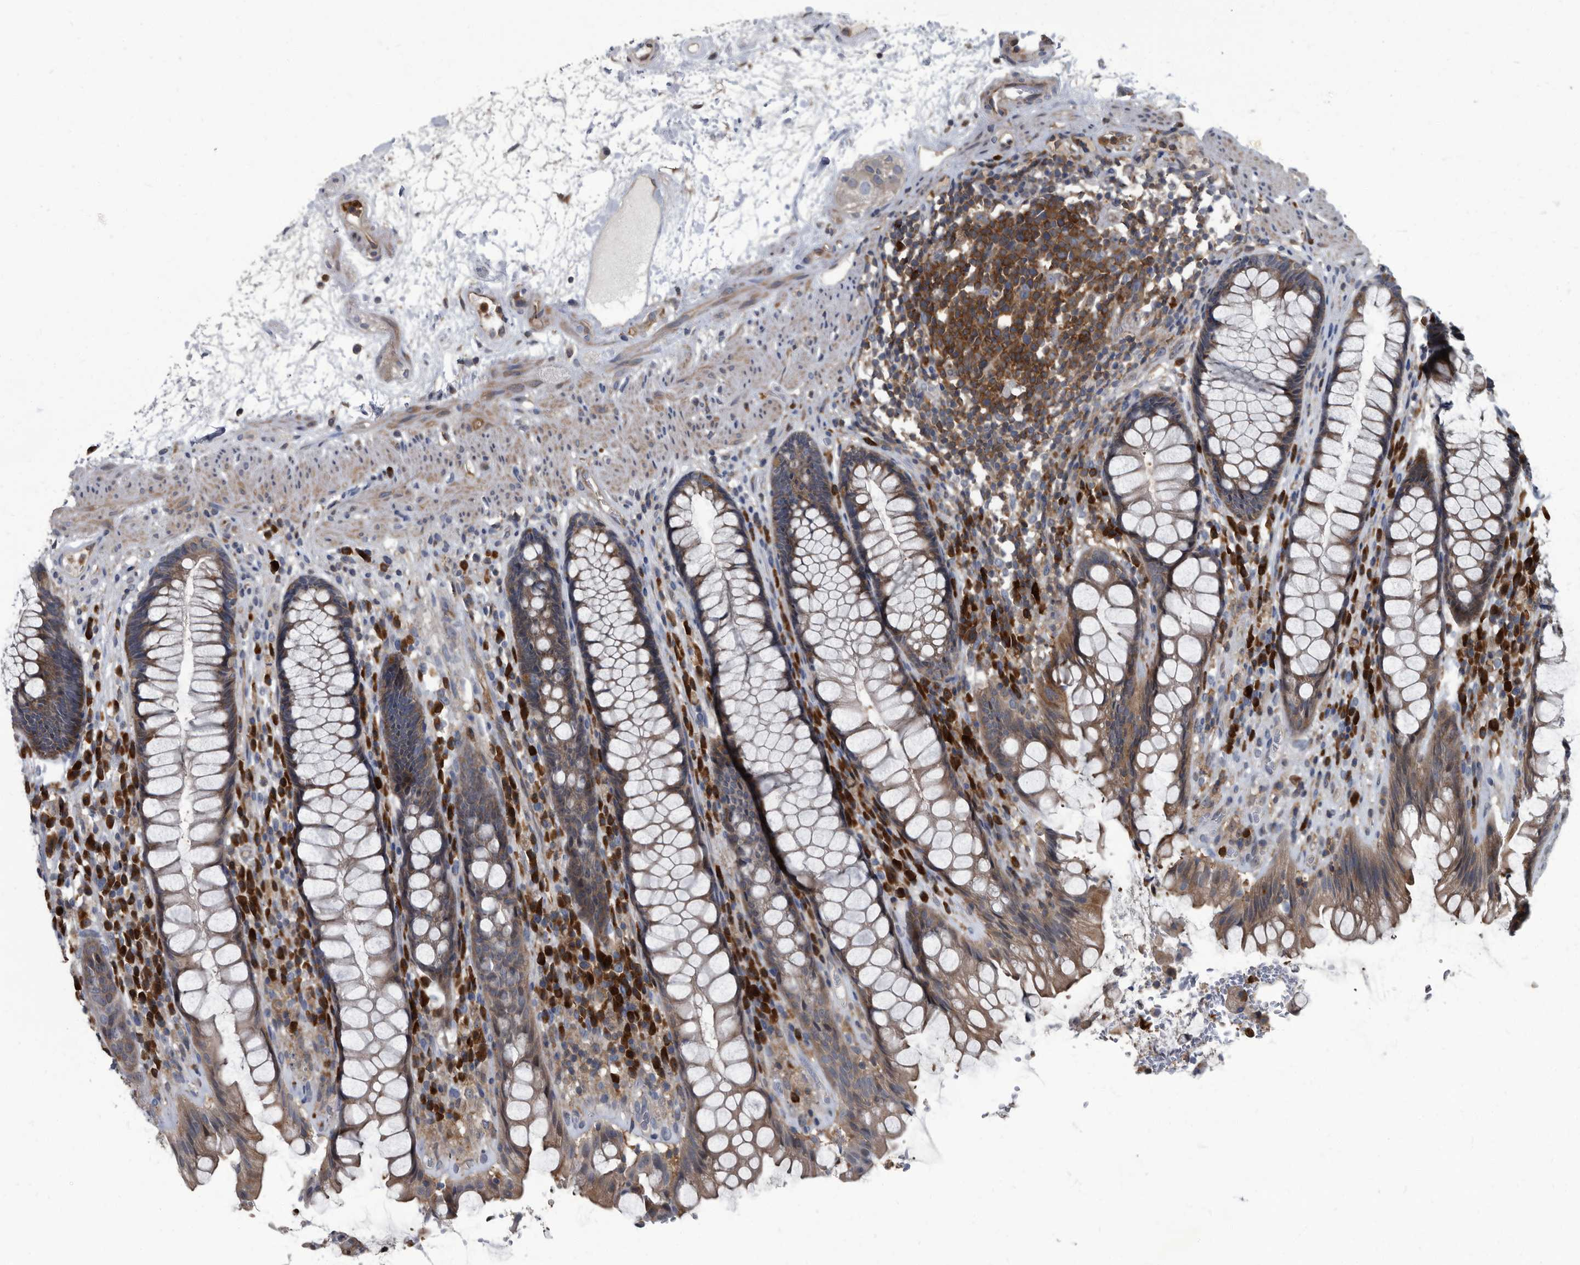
{"staining": {"intensity": "moderate", "quantity": ">75%", "location": "cytoplasmic/membranous"}, "tissue": "rectum", "cell_type": "Glandular cells", "image_type": "normal", "snomed": [{"axis": "morphology", "description": "Normal tissue, NOS"}, {"axis": "topography", "description": "Rectum"}], "caption": "A medium amount of moderate cytoplasmic/membranous expression is present in approximately >75% of glandular cells in benign rectum. (DAB IHC with brightfield microscopy, high magnification).", "gene": "CDV3", "patient": {"sex": "male", "age": 64}}